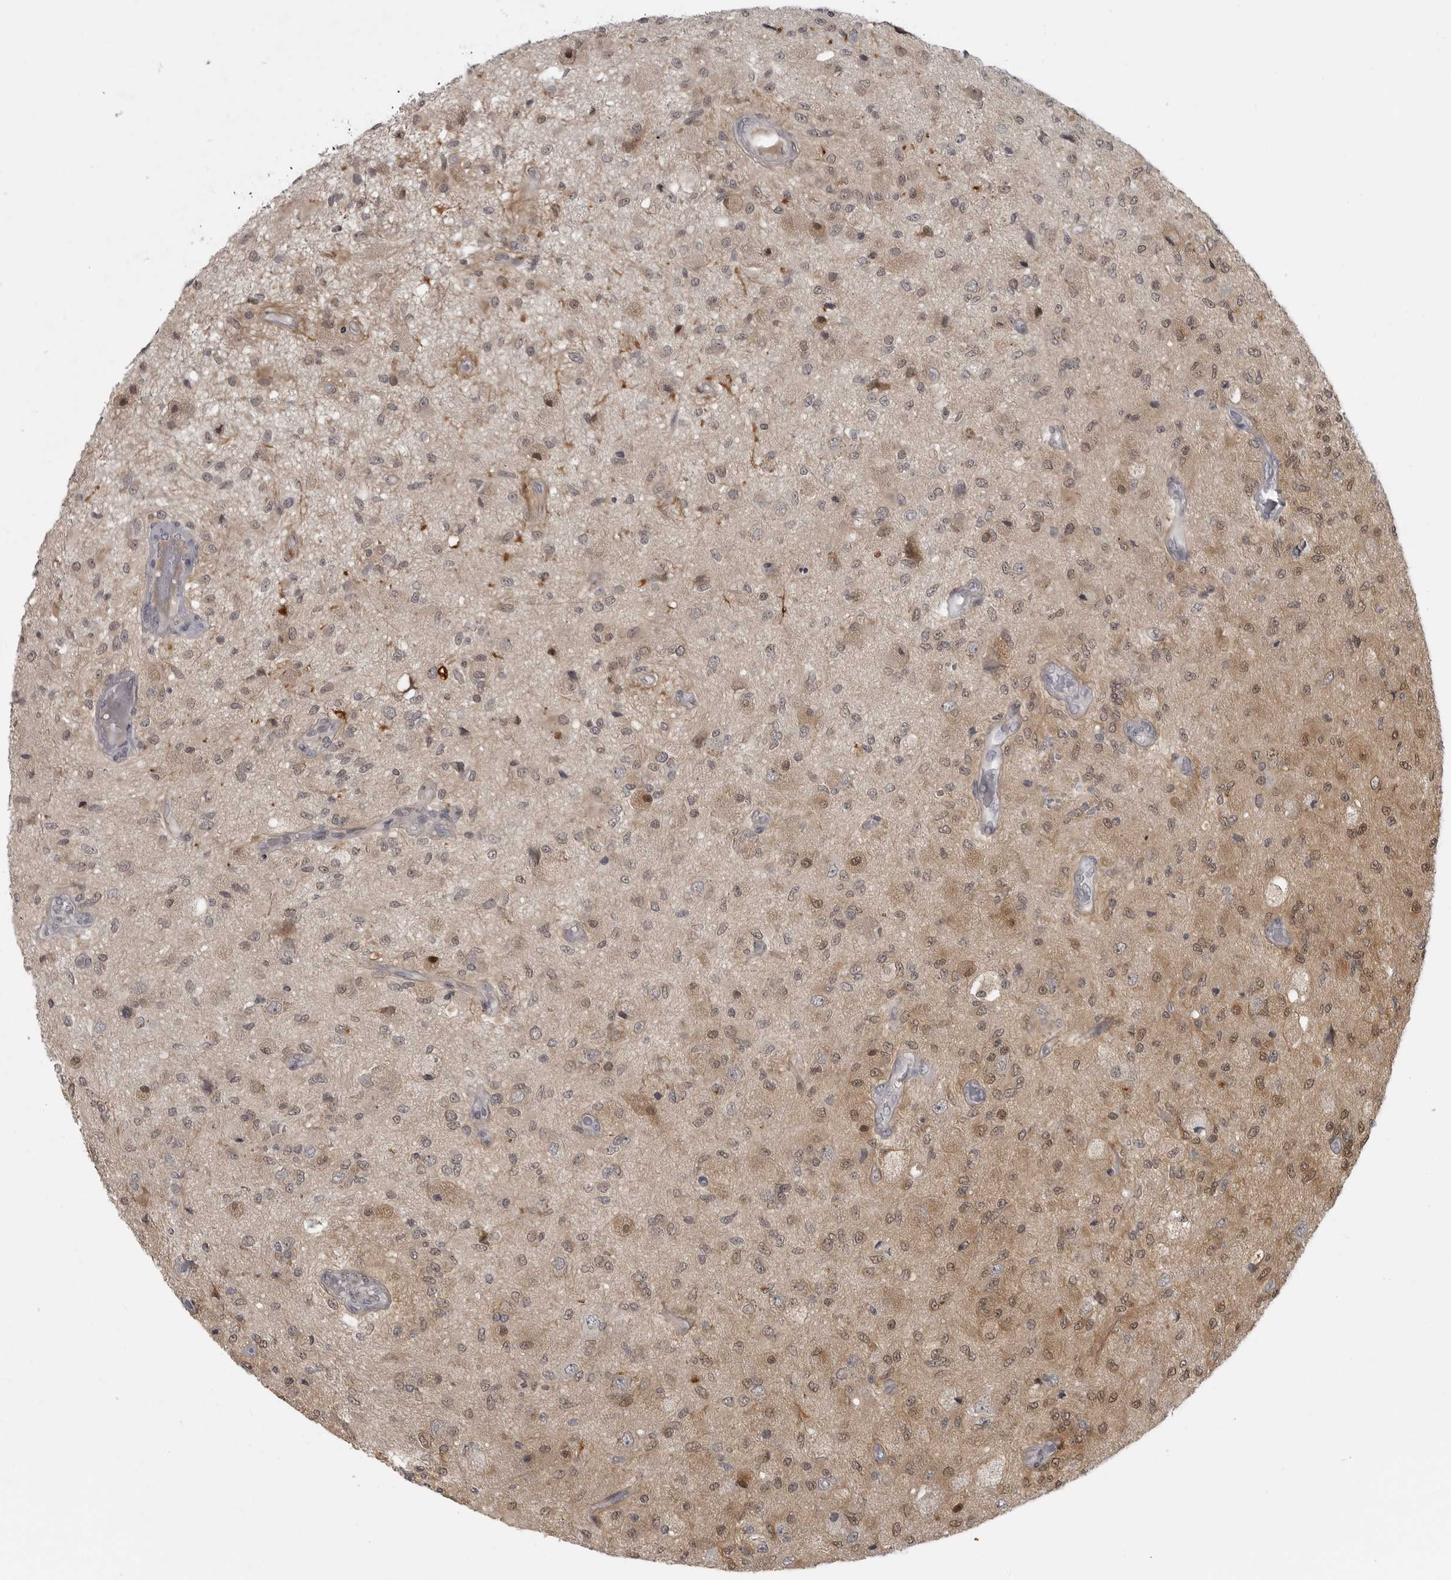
{"staining": {"intensity": "weak", "quantity": "25%-75%", "location": "cytoplasmic/membranous,nuclear"}, "tissue": "glioma", "cell_type": "Tumor cells", "image_type": "cancer", "snomed": [{"axis": "morphology", "description": "Normal tissue, NOS"}, {"axis": "morphology", "description": "Glioma, malignant, High grade"}, {"axis": "topography", "description": "Cerebral cortex"}], "caption": "Immunohistochemical staining of human glioma displays low levels of weak cytoplasmic/membranous and nuclear expression in about 25%-75% of tumor cells.", "gene": "CTIF", "patient": {"sex": "male", "age": 77}}